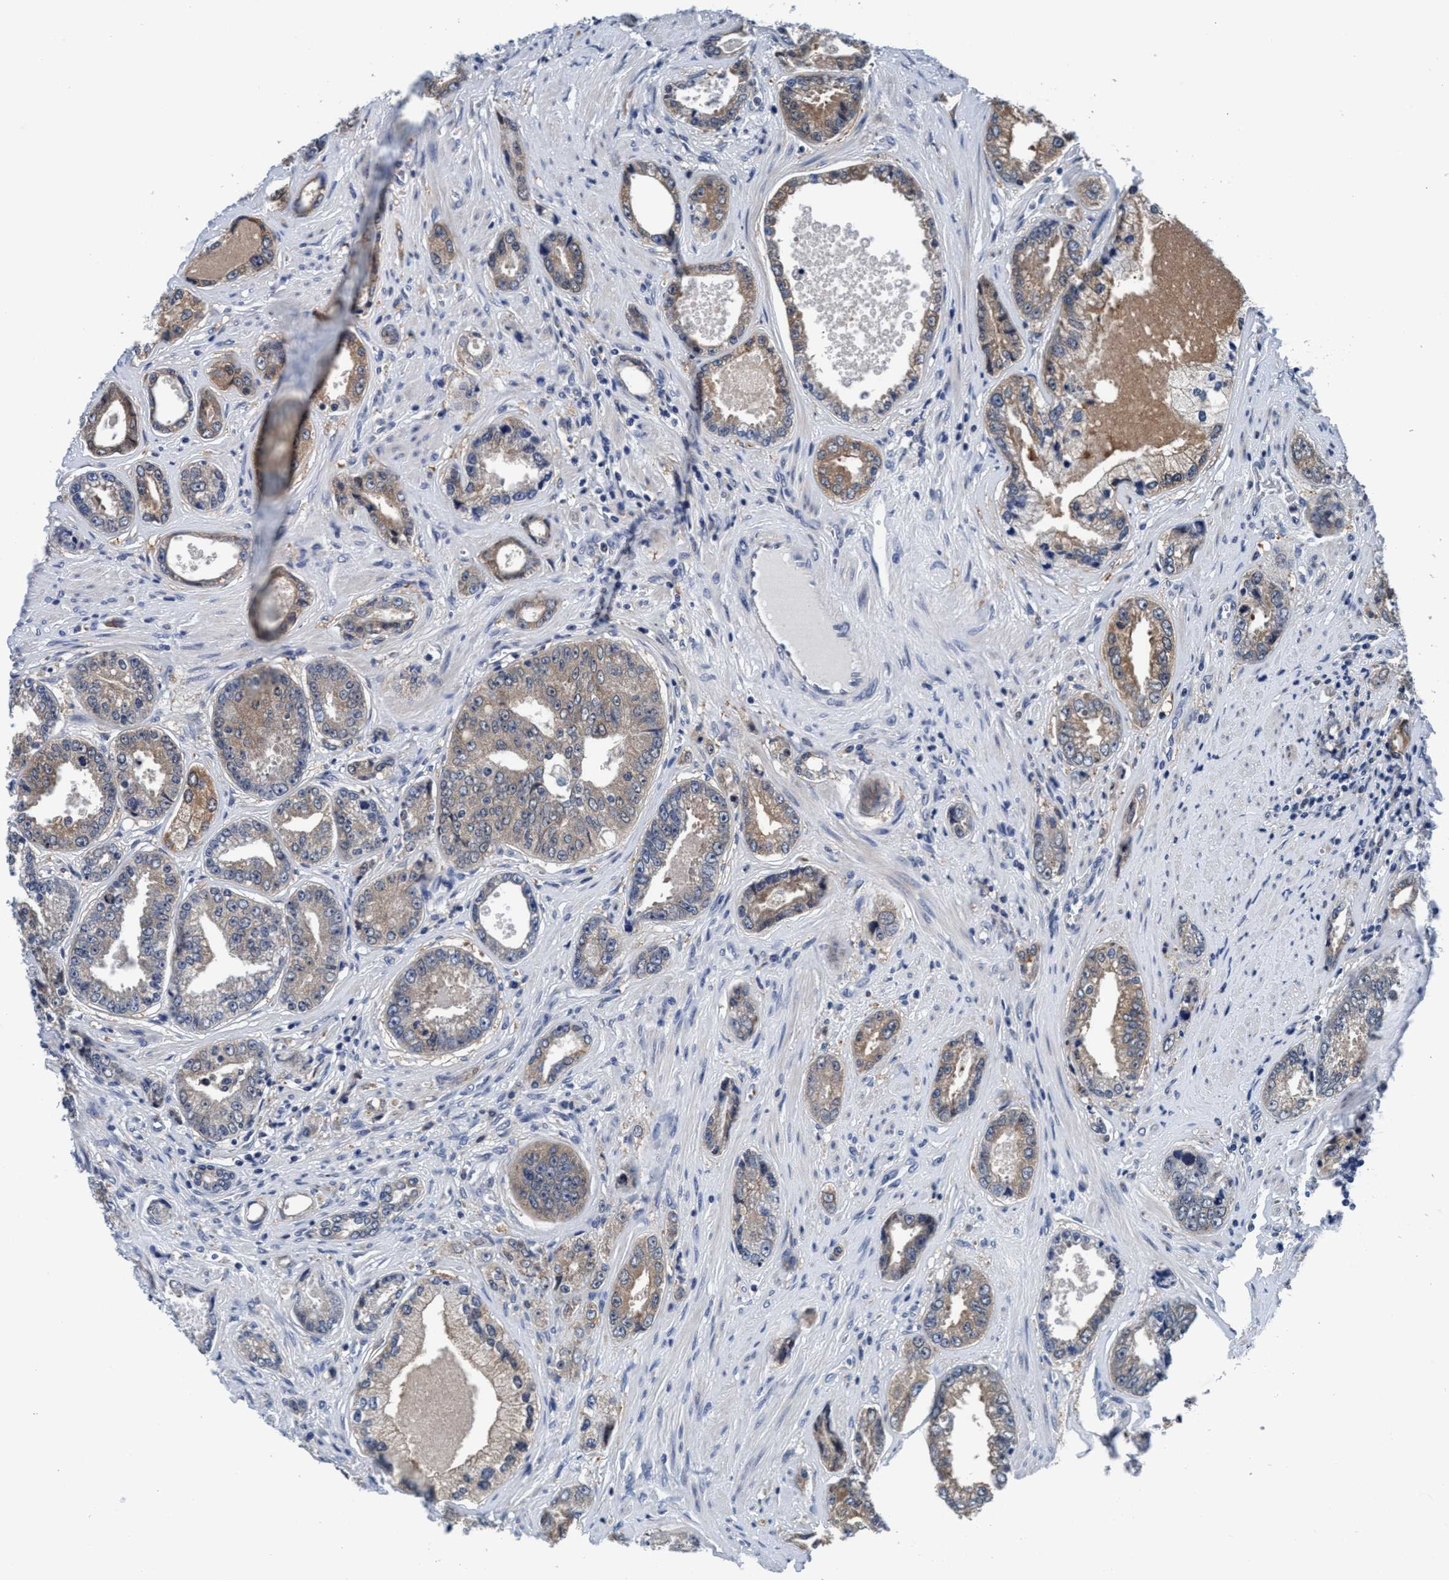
{"staining": {"intensity": "moderate", "quantity": "25%-75%", "location": "cytoplasmic/membranous"}, "tissue": "prostate cancer", "cell_type": "Tumor cells", "image_type": "cancer", "snomed": [{"axis": "morphology", "description": "Adenocarcinoma, High grade"}, {"axis": "topography", "description": "Prostate"}], "caption": "Prostate adenocarcinoma (high-grade) stained with a protein marker displays moderate staining in tumor cells.", "gene": "TMEM94", "patient": {"sex": "male", "age": 61}}